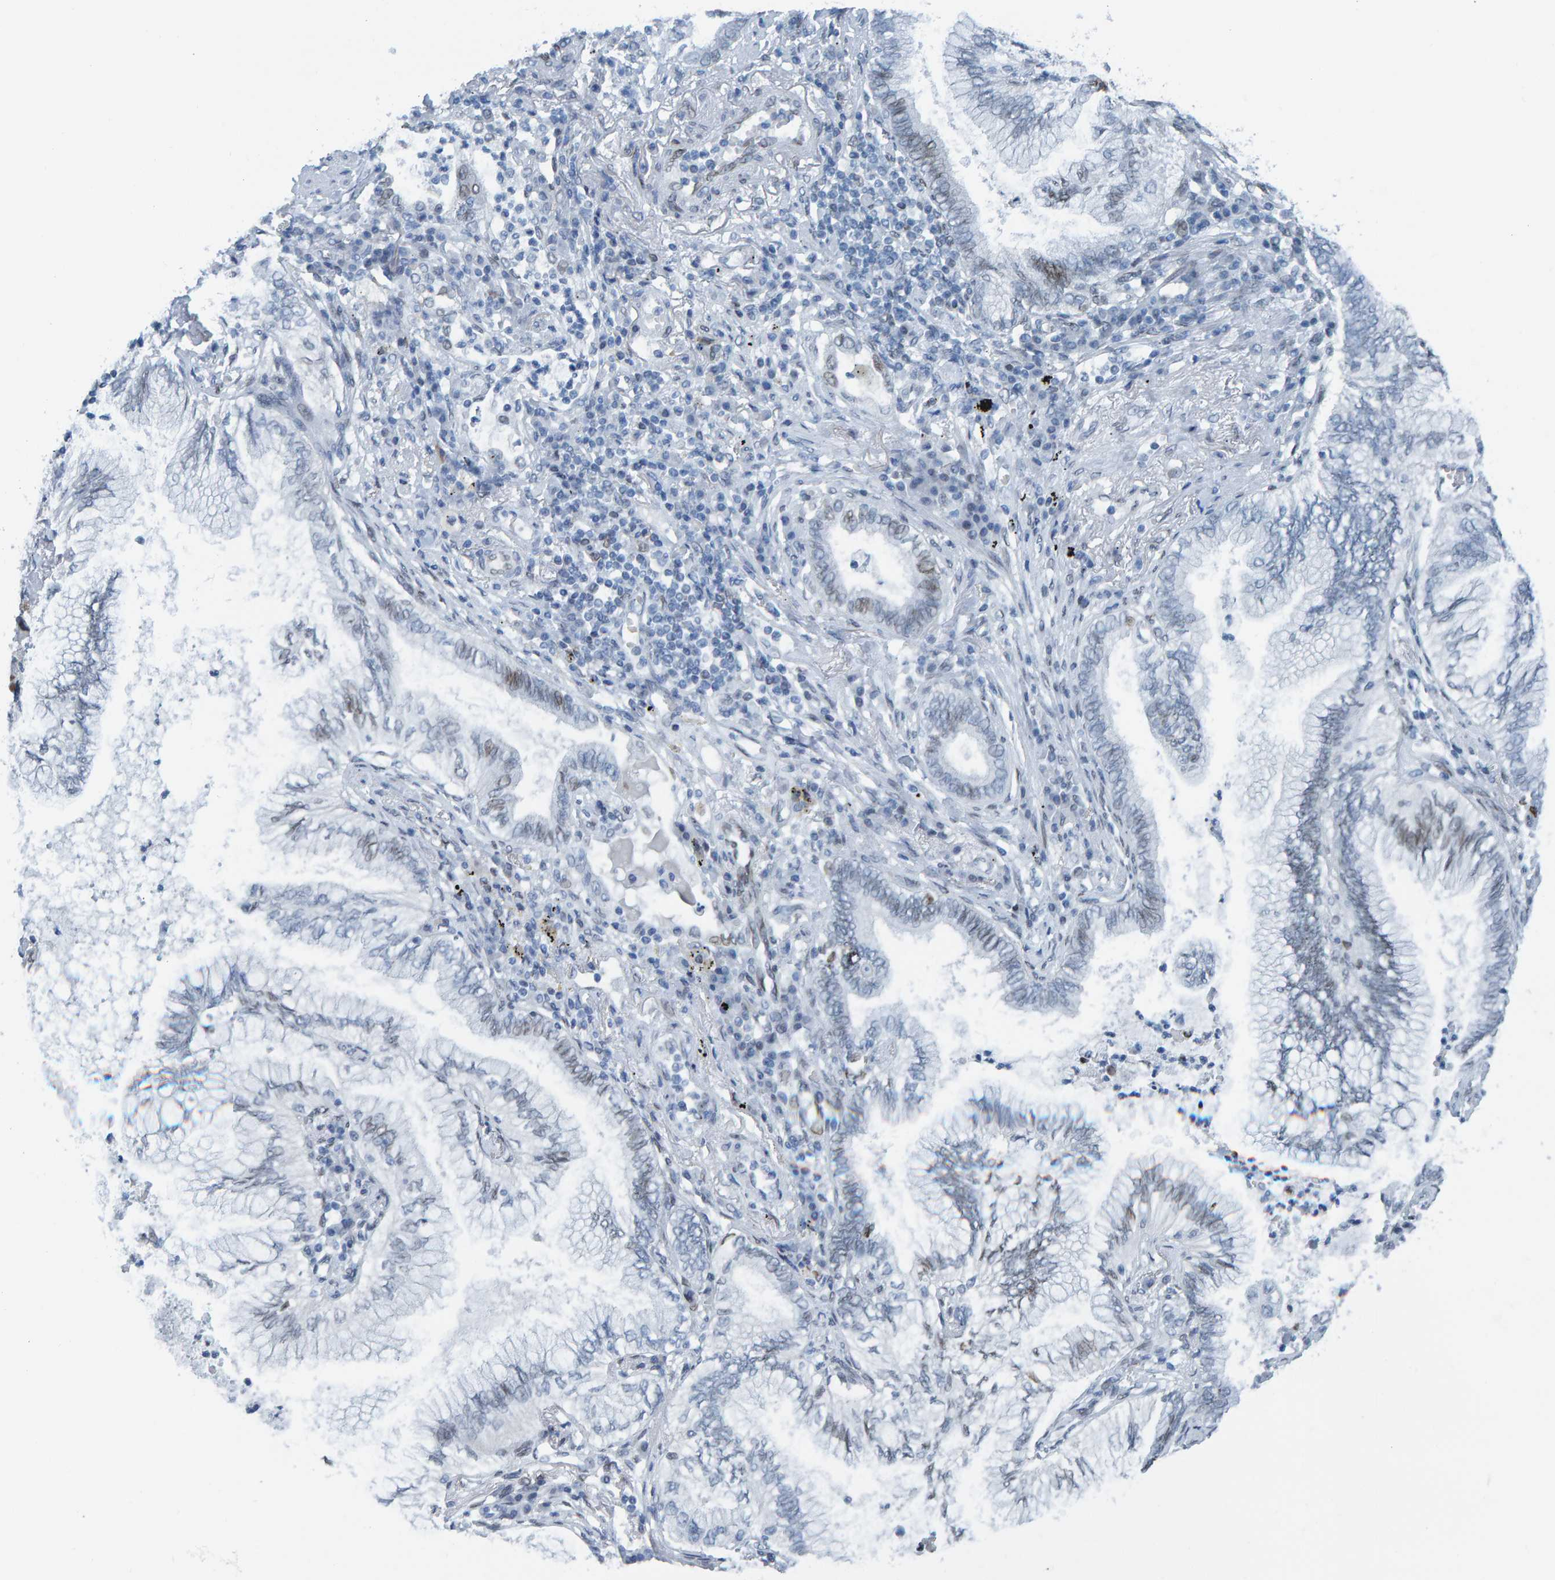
{"staining": {"intensity": "weak", "quantity": "<25%", "location": "nuclear"}, "tissue": "lung cancer", "cell_type": "Tumor cells", "image_type": "cancer", "snomed": [{"axis": "morphology", "description": "Normal tissue, NOS"}, {"axis": "morphology", "description": "Adenocarcinoma, NOS"}, {"axis": "topography", "description": "Bronchus"}, {"axis": "topography", "description": "Lung"}], "caption": "DAB (3,3'-diaminobenzidine) immunohistochemical staining of human lung adenocarcinoma demonstrates no significant staining in tumor cells.", "gene": "LMNB2", "patient": {"sex": "female", "age": 70}}